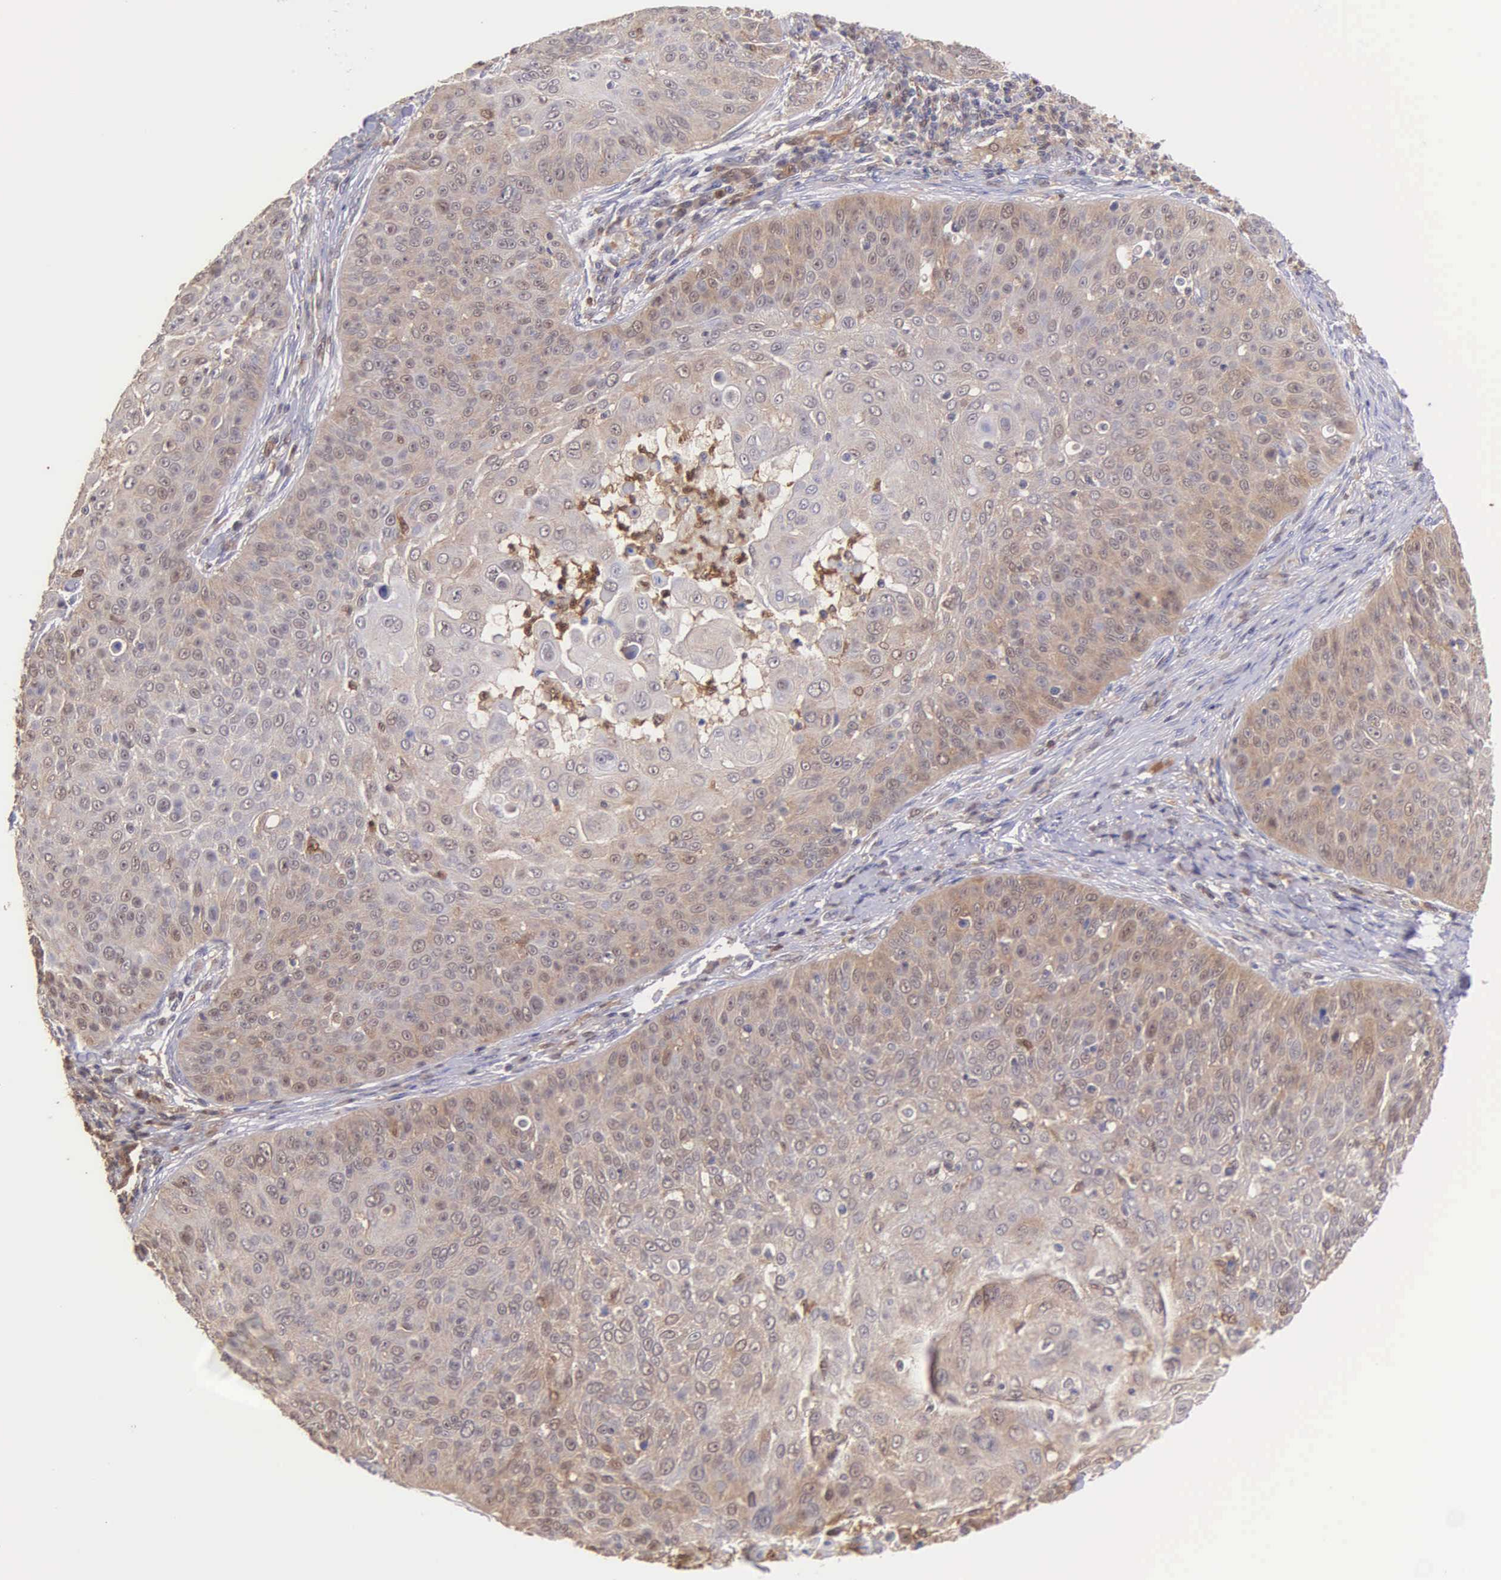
{"staining": {"intensity": "weak", "quantity": "25%-75%", "location": "cytoplasmic/membranous"}, "tissue": "skin cancer", "cell_type": "Tumor cells", "image_type": "cancer", "snomed": [{"axis": "morphology", "description": "Squamous cell carcinoma, NOS"}, {"axis": "topography", "description": "Skin"}], "caption": "Immunohistochemical staining of human skin squamous cell carcinoma demonstrates weak cytoplasmic/membranous protein expression in approximately 25%-75% of tumor cells. The protein of interest is stained brown, and the nuclei are stained in blue (DAB IHC with brightfield microscopy, high magnification).", "gene": "BID", "patient": {"sex": "male", "age": 82}}